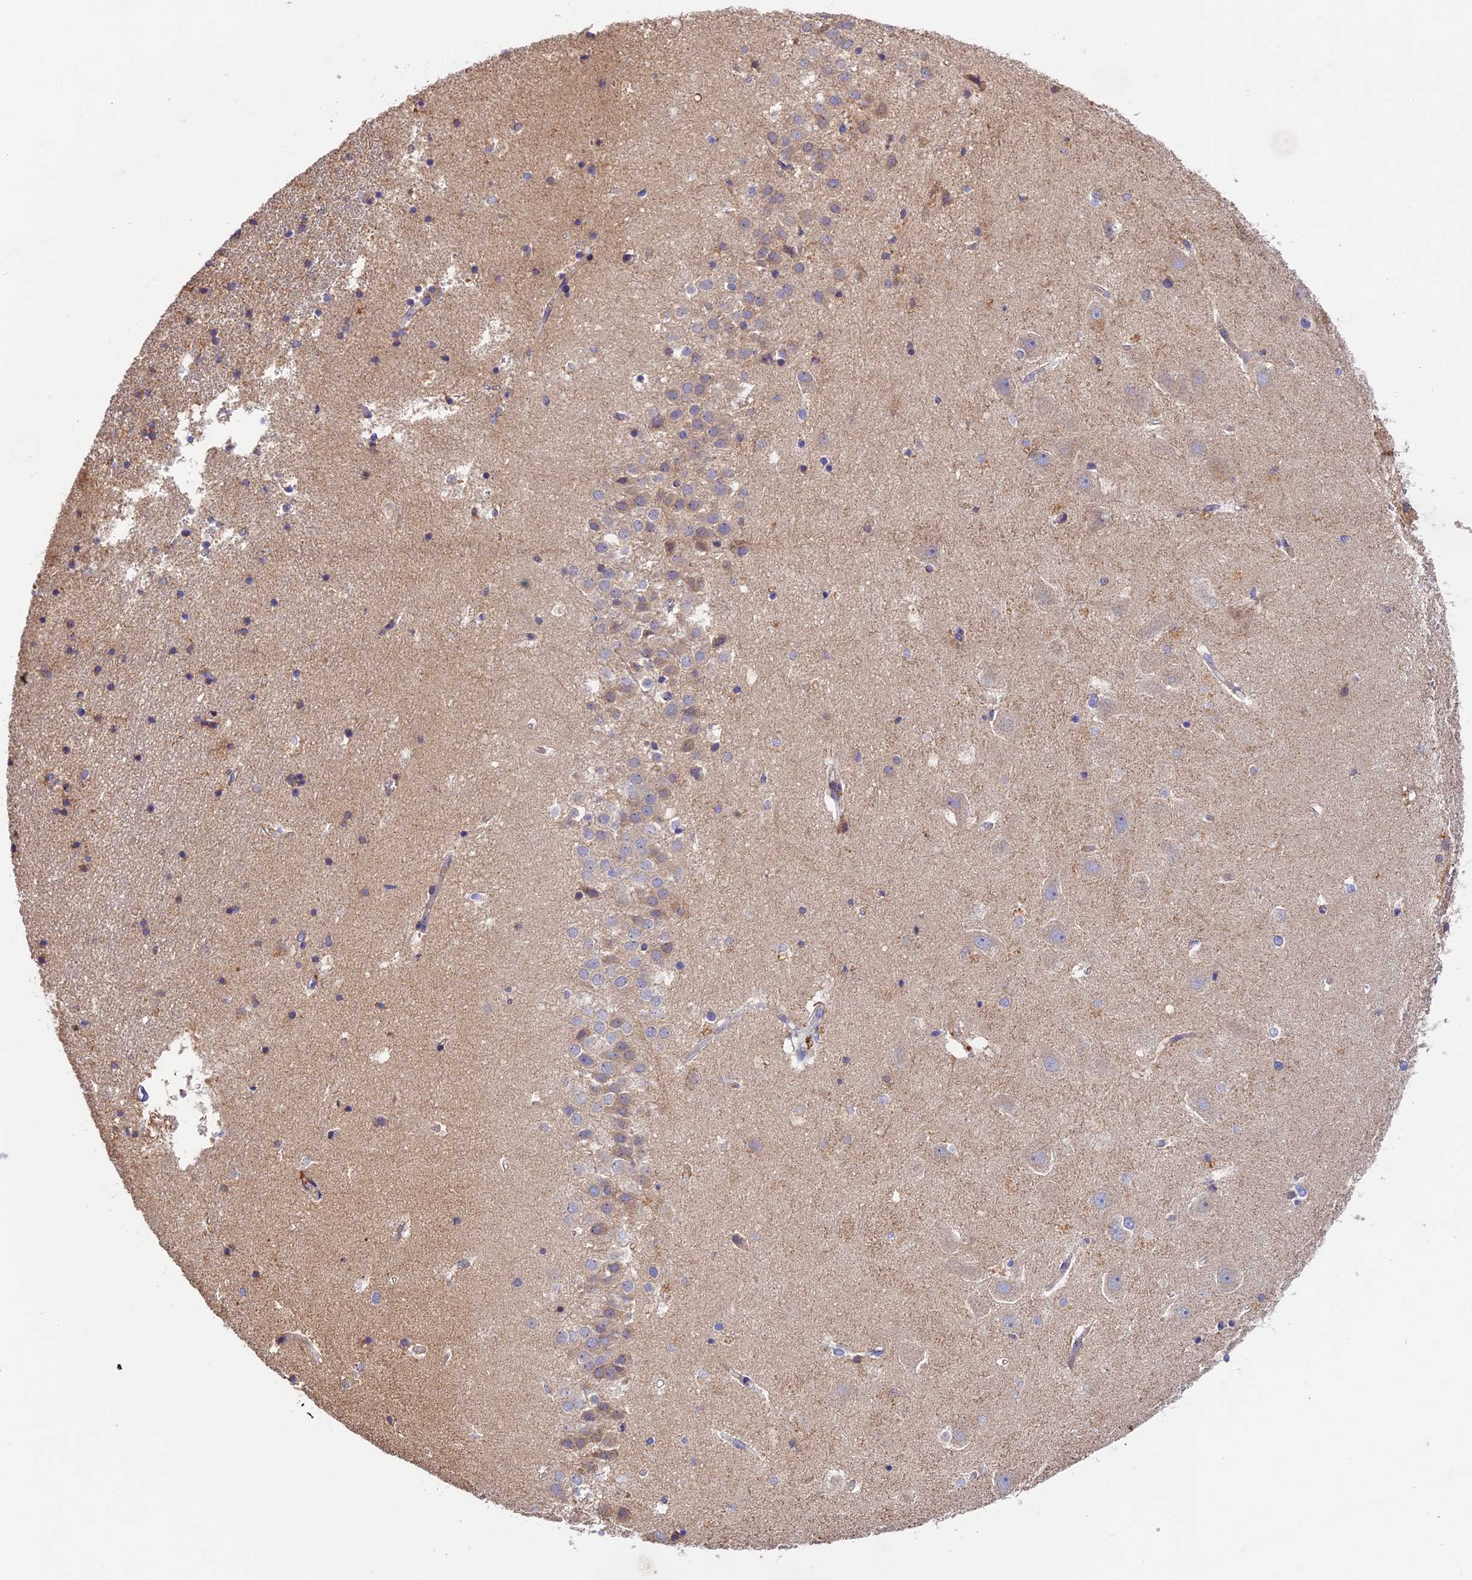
{"staining": {"intensity": "weak", "quantity": "<25%", "location": "cytoplasmic/membranous"}, "tissue": "hippocampus", "cell_type": "Glial cells", "image_type": "normal", "snomed": [{"axis": "morphology", "description": "Normal tissue, NOS"}, {"axis": "topography", "description": "Hippocampus"}], "caption": "IHC photomicrograph of normal hippocampus: human hippocampus stained with DAB exhibits no significant protein expression in glial cells.", "gene": "OCEL1", "patient": {"sex": "female", "age": 52}}